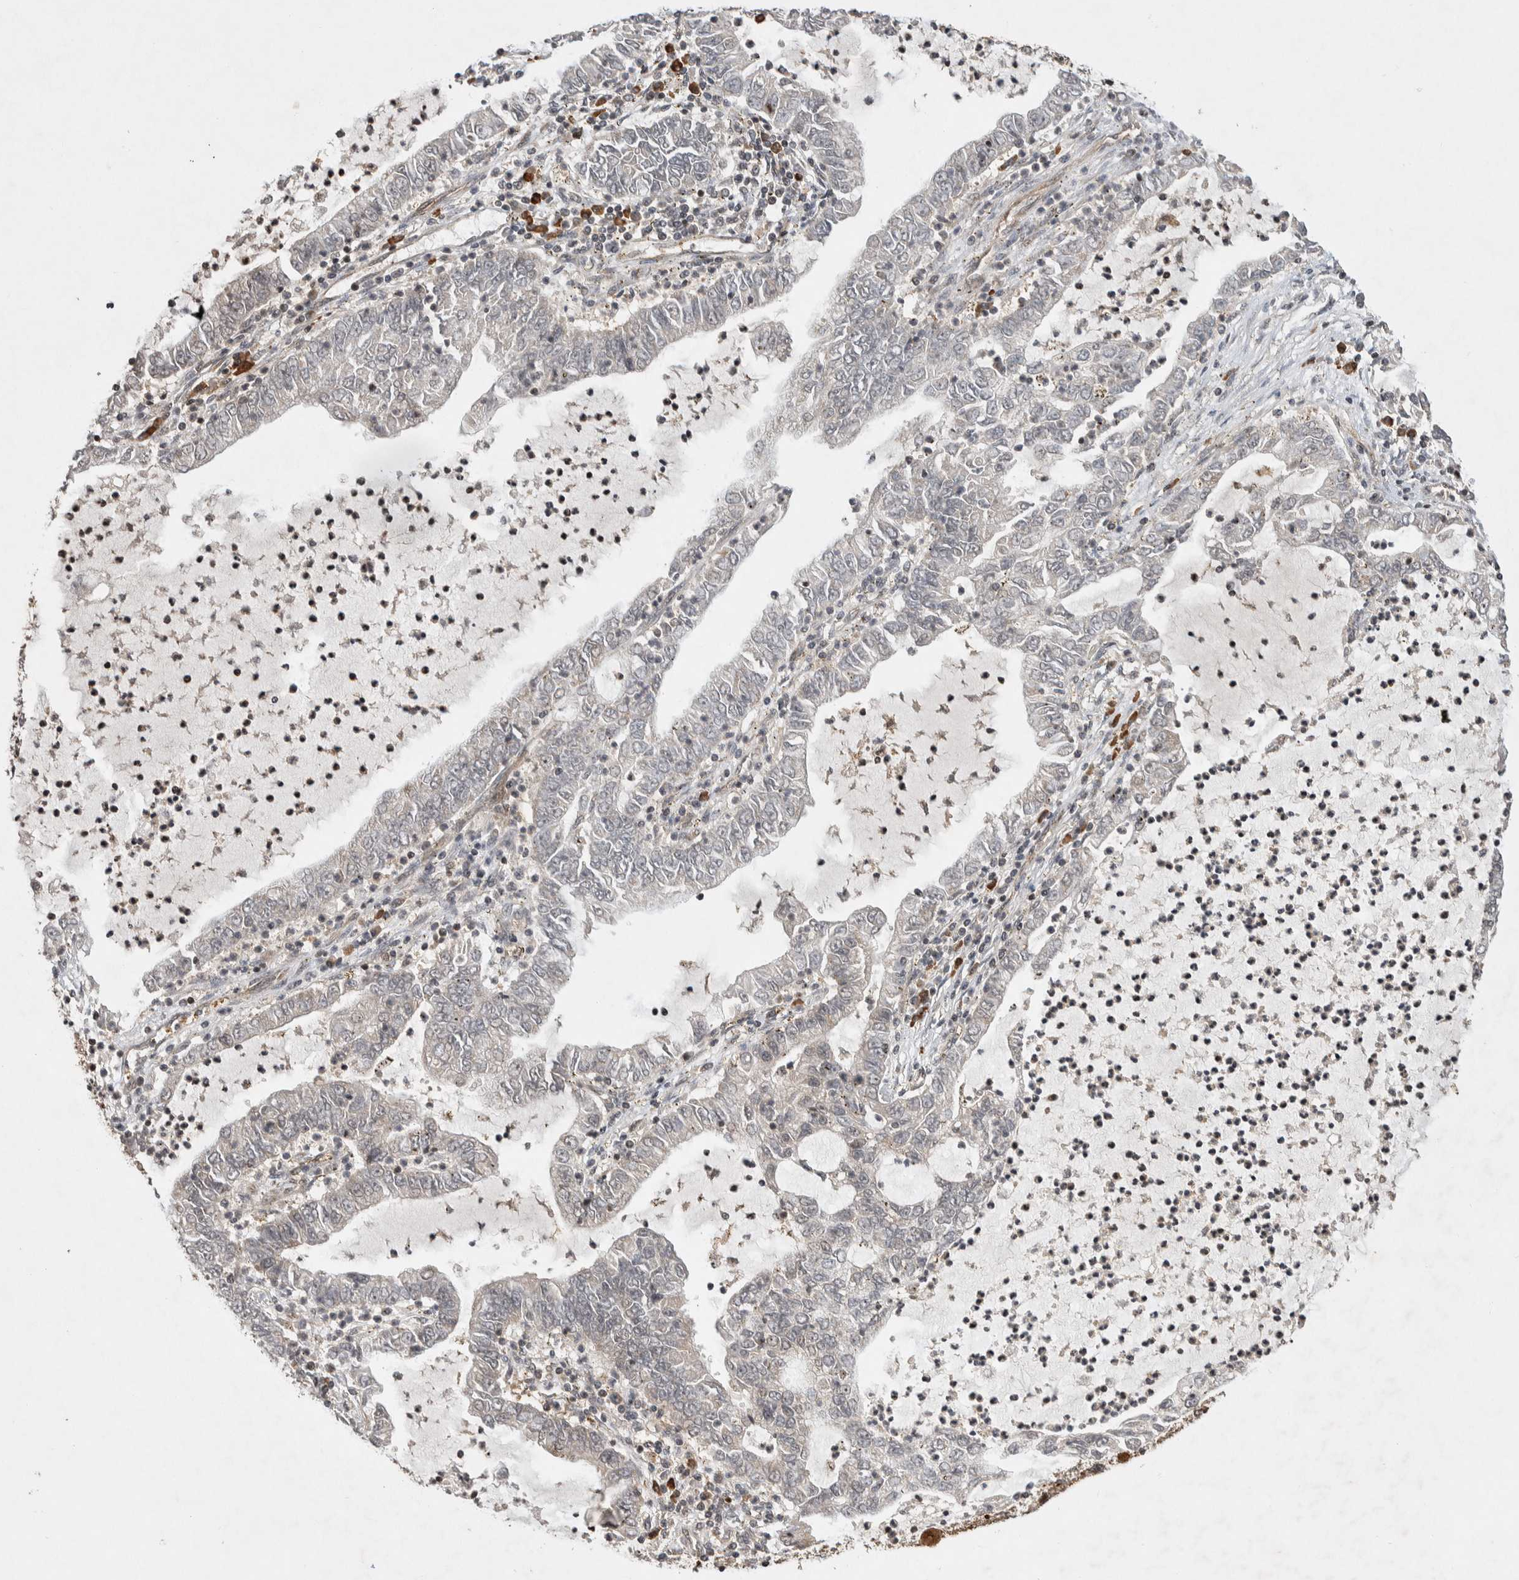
{"staining": {"intensity": "moderate", "quantity": "25%-75%", "location": "cytoplasmic/membranous,nuclear"}, "tissue": "lung cancer", "cell_type": "Tumor cells", "image_type": "cancer", "snomed": [{"axis": "morphology", "description": "Adenocarcinoma, NOS"}, {"axis": "topography", "description": "Lung"}], "caption": "Moderate cytoplasmic/membranous and nuclear positivity for a protein is seen in about 25%-75% of tumor cells of lung cancer (adenocarcinoma) using immunohistochemistry (IHC).", "gene": "TOR1B", "patient": {"sex": "female", "age": 51}}